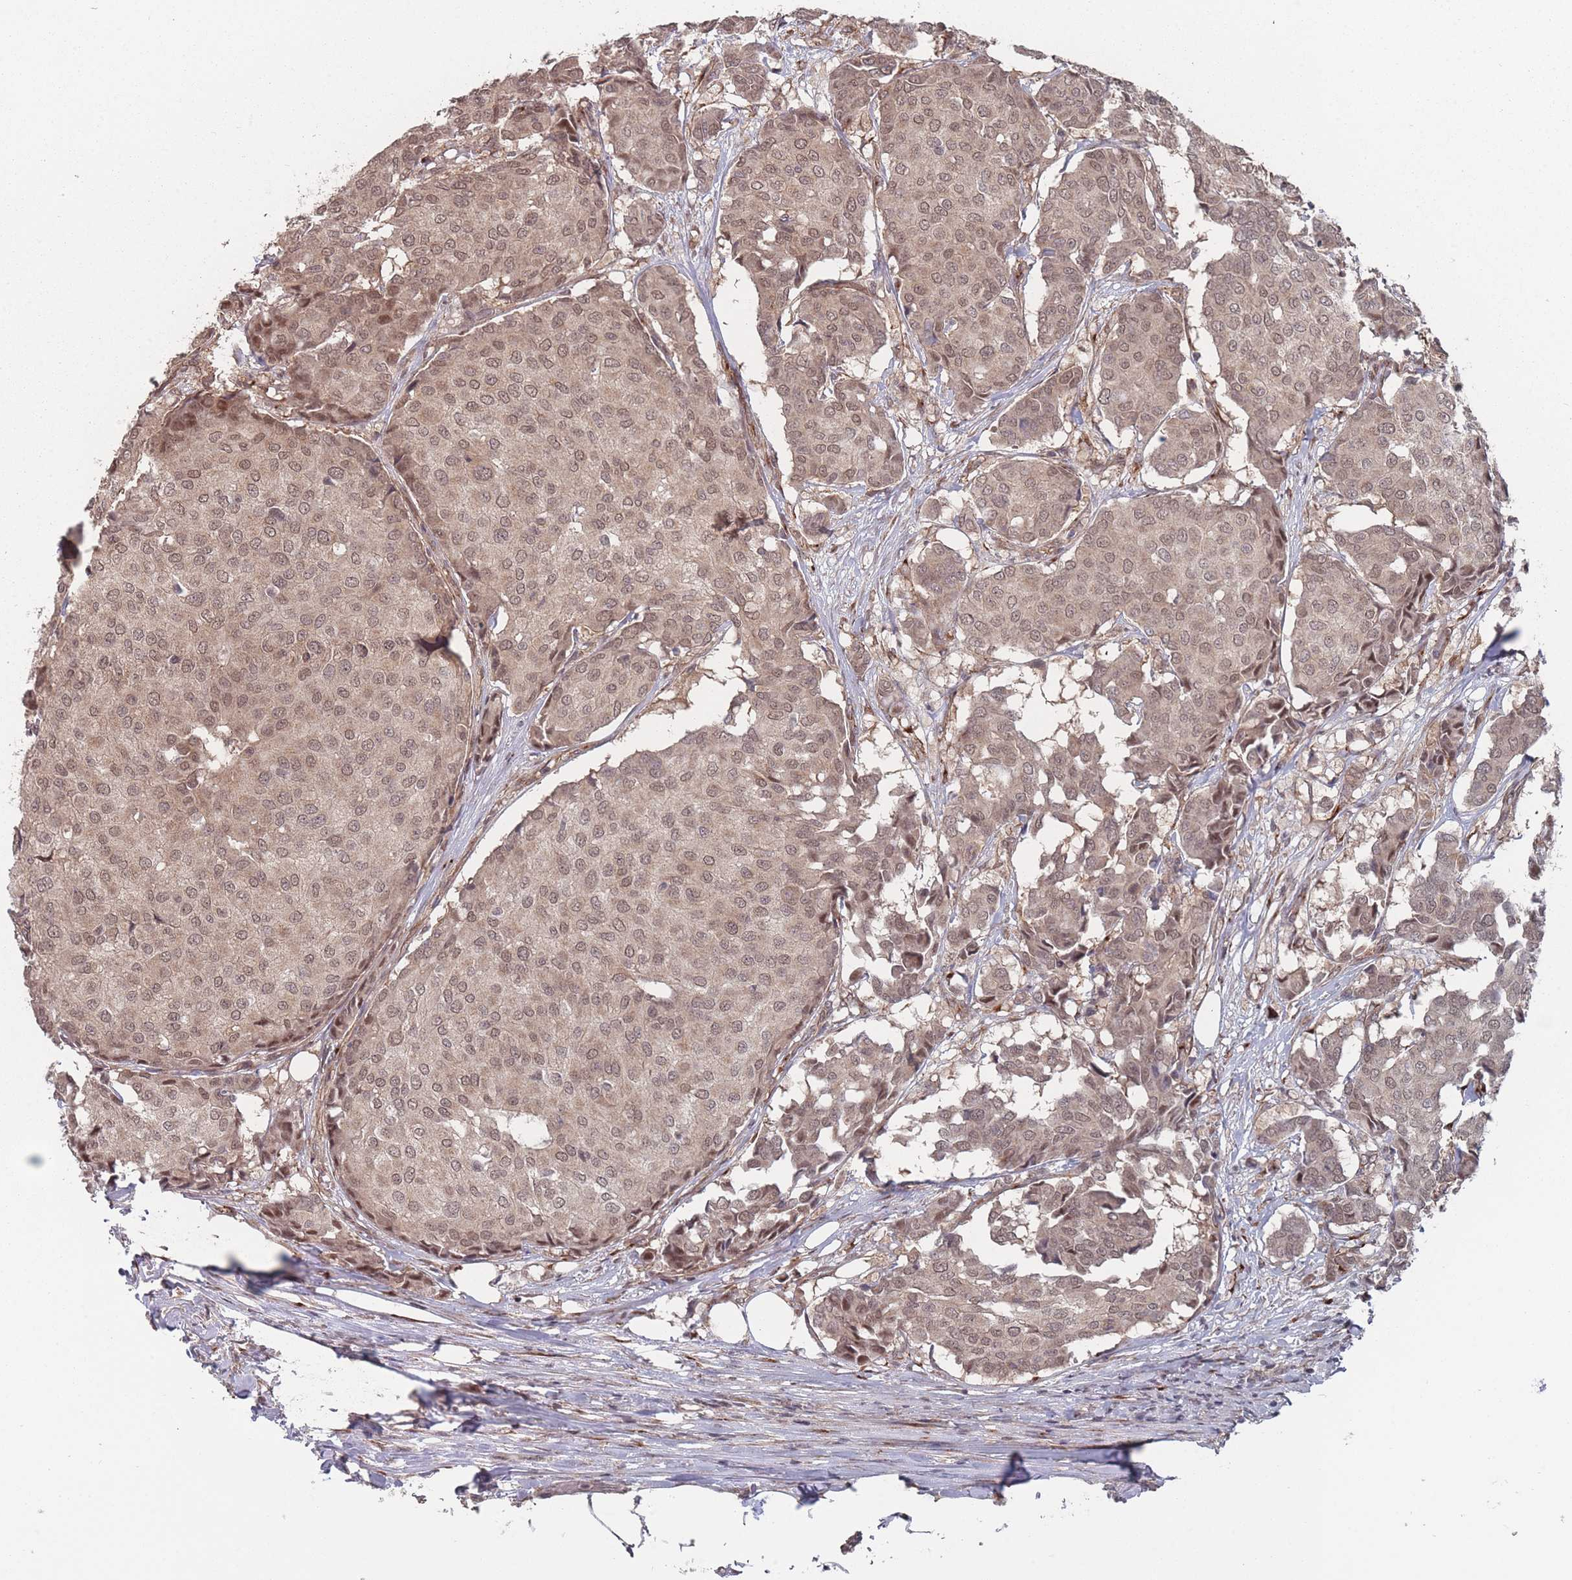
{"staining": {"intensity": "moderate", "quantity": ">75%", "location": "cytoplasmic/membranous,nuclear"}, "tissue": "breast cancer", "cell_type": "Tumor cells", "image_type": "cancer", "snomed": [{"axis": "morphology", "description": "Duct carcinoma"}, {"axis": "topography", "description": "Breast"}], "caption": "IHC histopathology image of neoplastic tissue: human breast invasive ductal carcinoma stained using immunohistochemistry (IHC) reveals medium levels of moderate protein expression localized specifically in the cytoplasmic/membranous and nuclear of tumor cells, appearing as a cytoplasmic/membranous and nuclear brown color.", "gene": "CNTRL", "patient": {"sex": "female", "age": 75}}